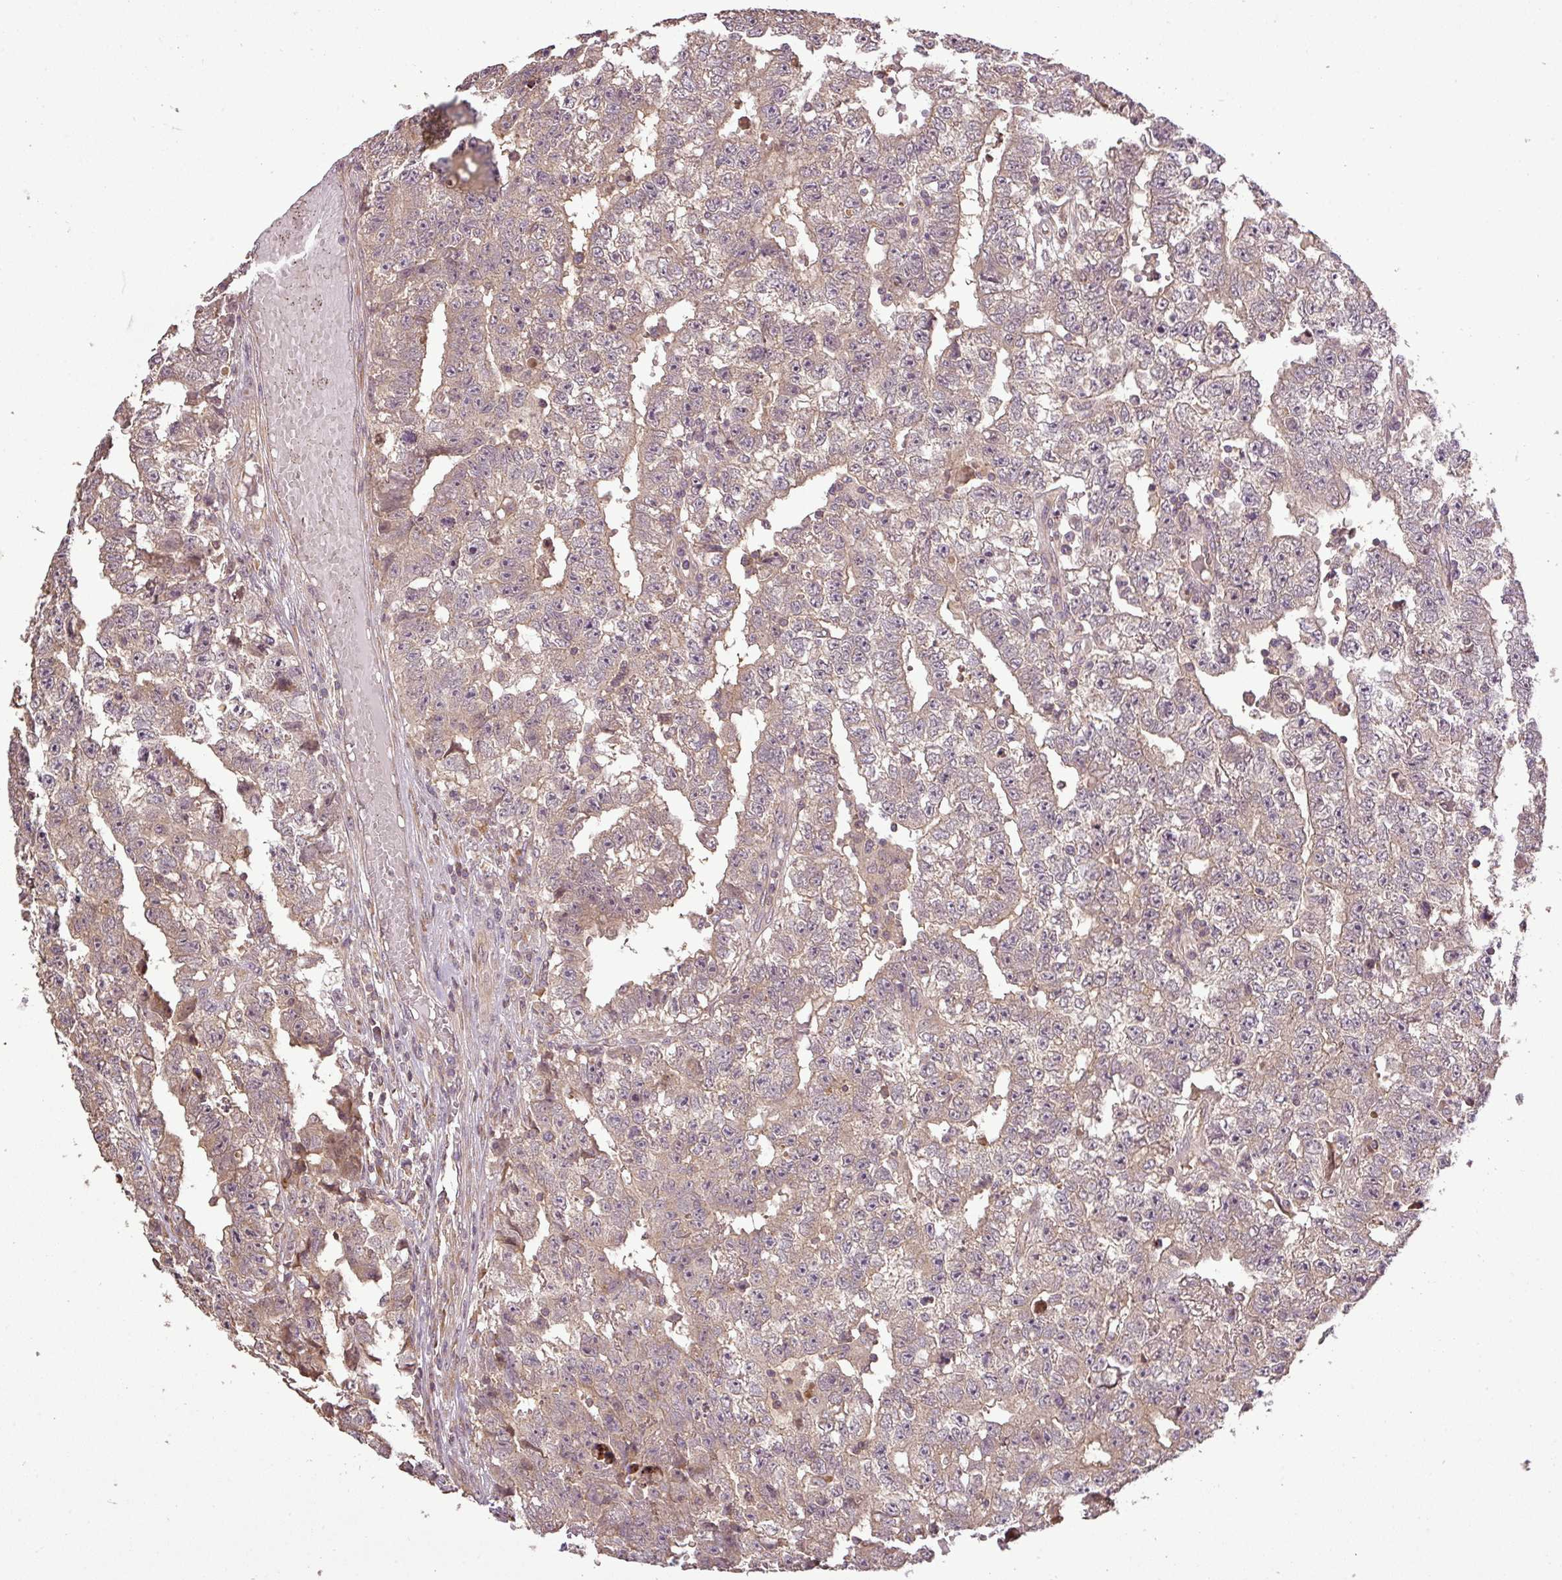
{"staining": {"intensity": "weak", "quantity": "25%-75%", "location": "cytoplasmic/membranous"}, "tissue": "testis cancer", "cell_type": "Tumor cells", "image_type": "cancer", "snomed": [{"axis": "morphology", "description": "Carcinoma, Embryonal, NOS"}, {"axis": "topography", "description": "Testis"}], "caption": "The image displays staining of testis cancer, revealing weak cytoplasmic/membranous protein positivity (brown color) within tumor cells.", "gene": "FAIM", "patient": {"sex": "male", "age": 25}}